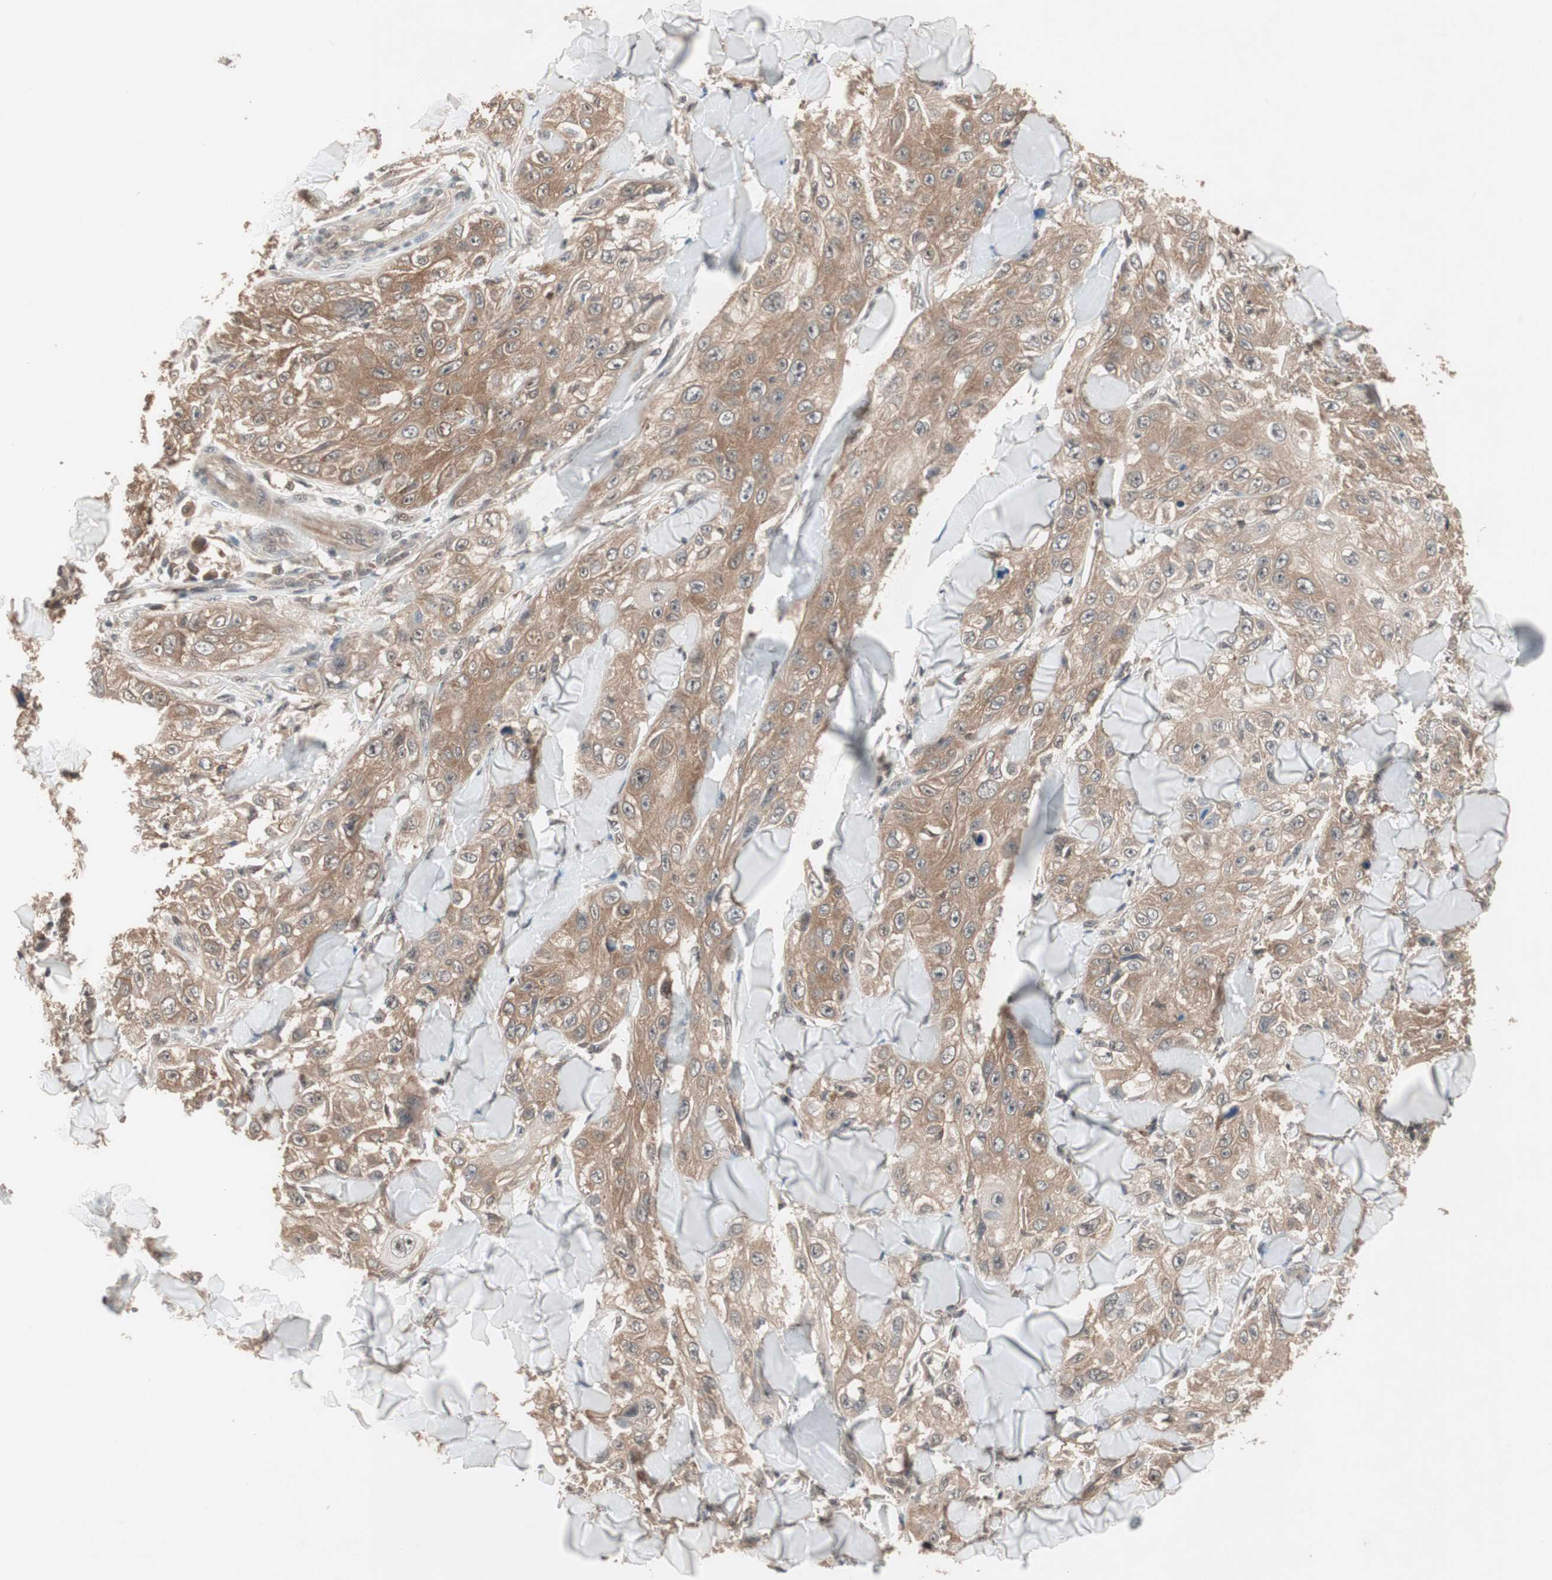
{"staining": {"intensity": "moderate", "quantity": ">75%", "location": "cytoplasmic/membranous"}, "tissue": "skin cancer", "cell_type": "Tumor cells", "image_type": "cancer", "snomed": [{"axis": "morphology", "description": "Squamous cell carcinoma, NOS"}, {"axis": "topography", "description": "Skin"}], "caption": "Skin squamous cell carcinoma was stained to show a protein in brown. There is medium levels of moderate cytoplasmic/membranous positivity in approximately >75% of tumor cells. (Brightfield microscopy of DAB IHC at high magnification).", "gene": "GART", "patient": {"sex": "male", "age": 86}}